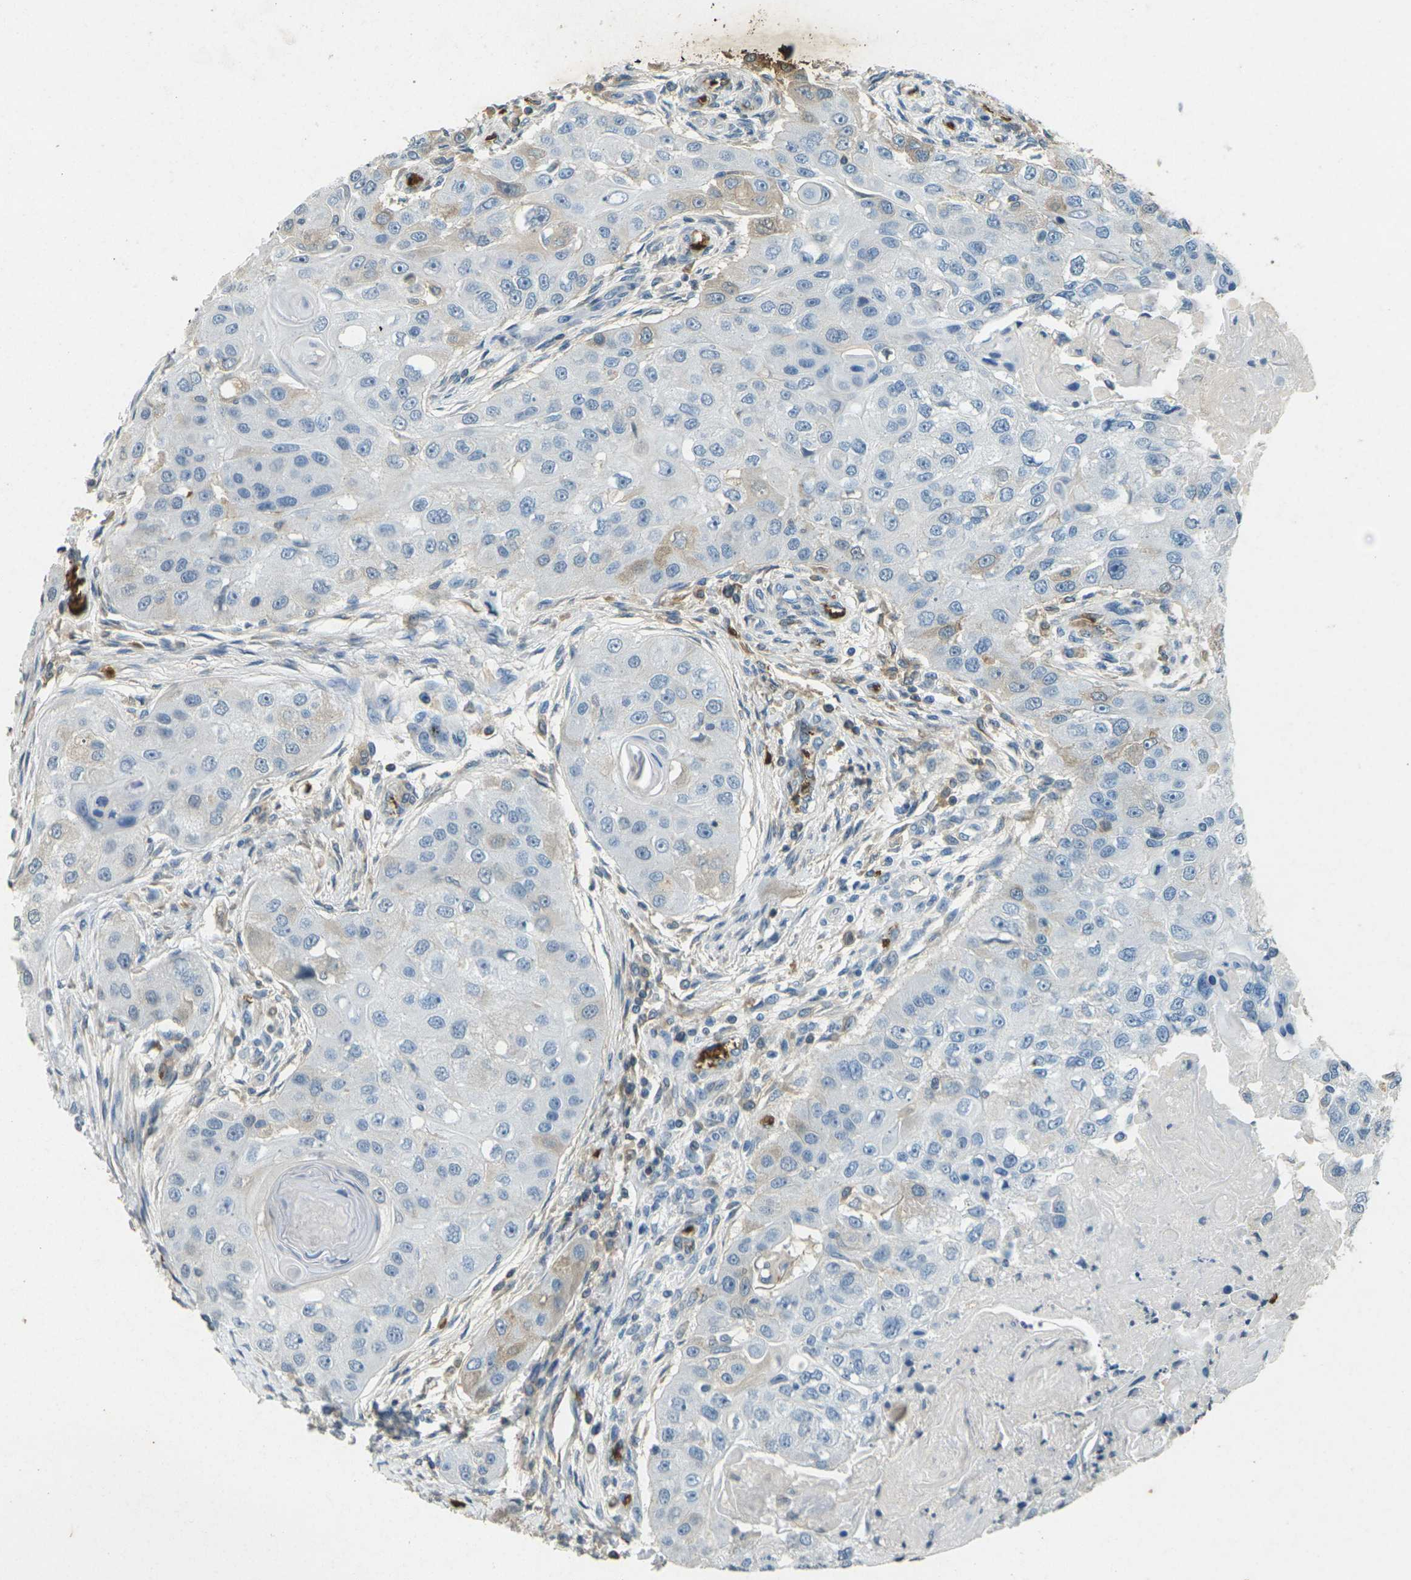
{"staining": {"intensity": "negative", "quantity": "none", "location": "none"}, "tissue": "head and neck cancer", "cell_type": "Tumor cells", "image_type": "cancer", "snomed": [{"axis": "morphology", "description": "Normal tissue, NOS"}, {"axis": "morphology", "description": "Squamous cell carcinoma, NOS"}, {"axis": "topography", "description": "Skeletal muscle"}, {"axis": "topography", "description": "Head-Neck"}], "caption": "Immunohistochemistry (IHC) histopathology image of neoplastic tissue: human head and neck cancer stained with DAB (3,3'-diaminobenzidine) reveals no significant protein expression in tumor cells.", "gene": "HBB", "patient": {"sex": "male", "age": 51}}